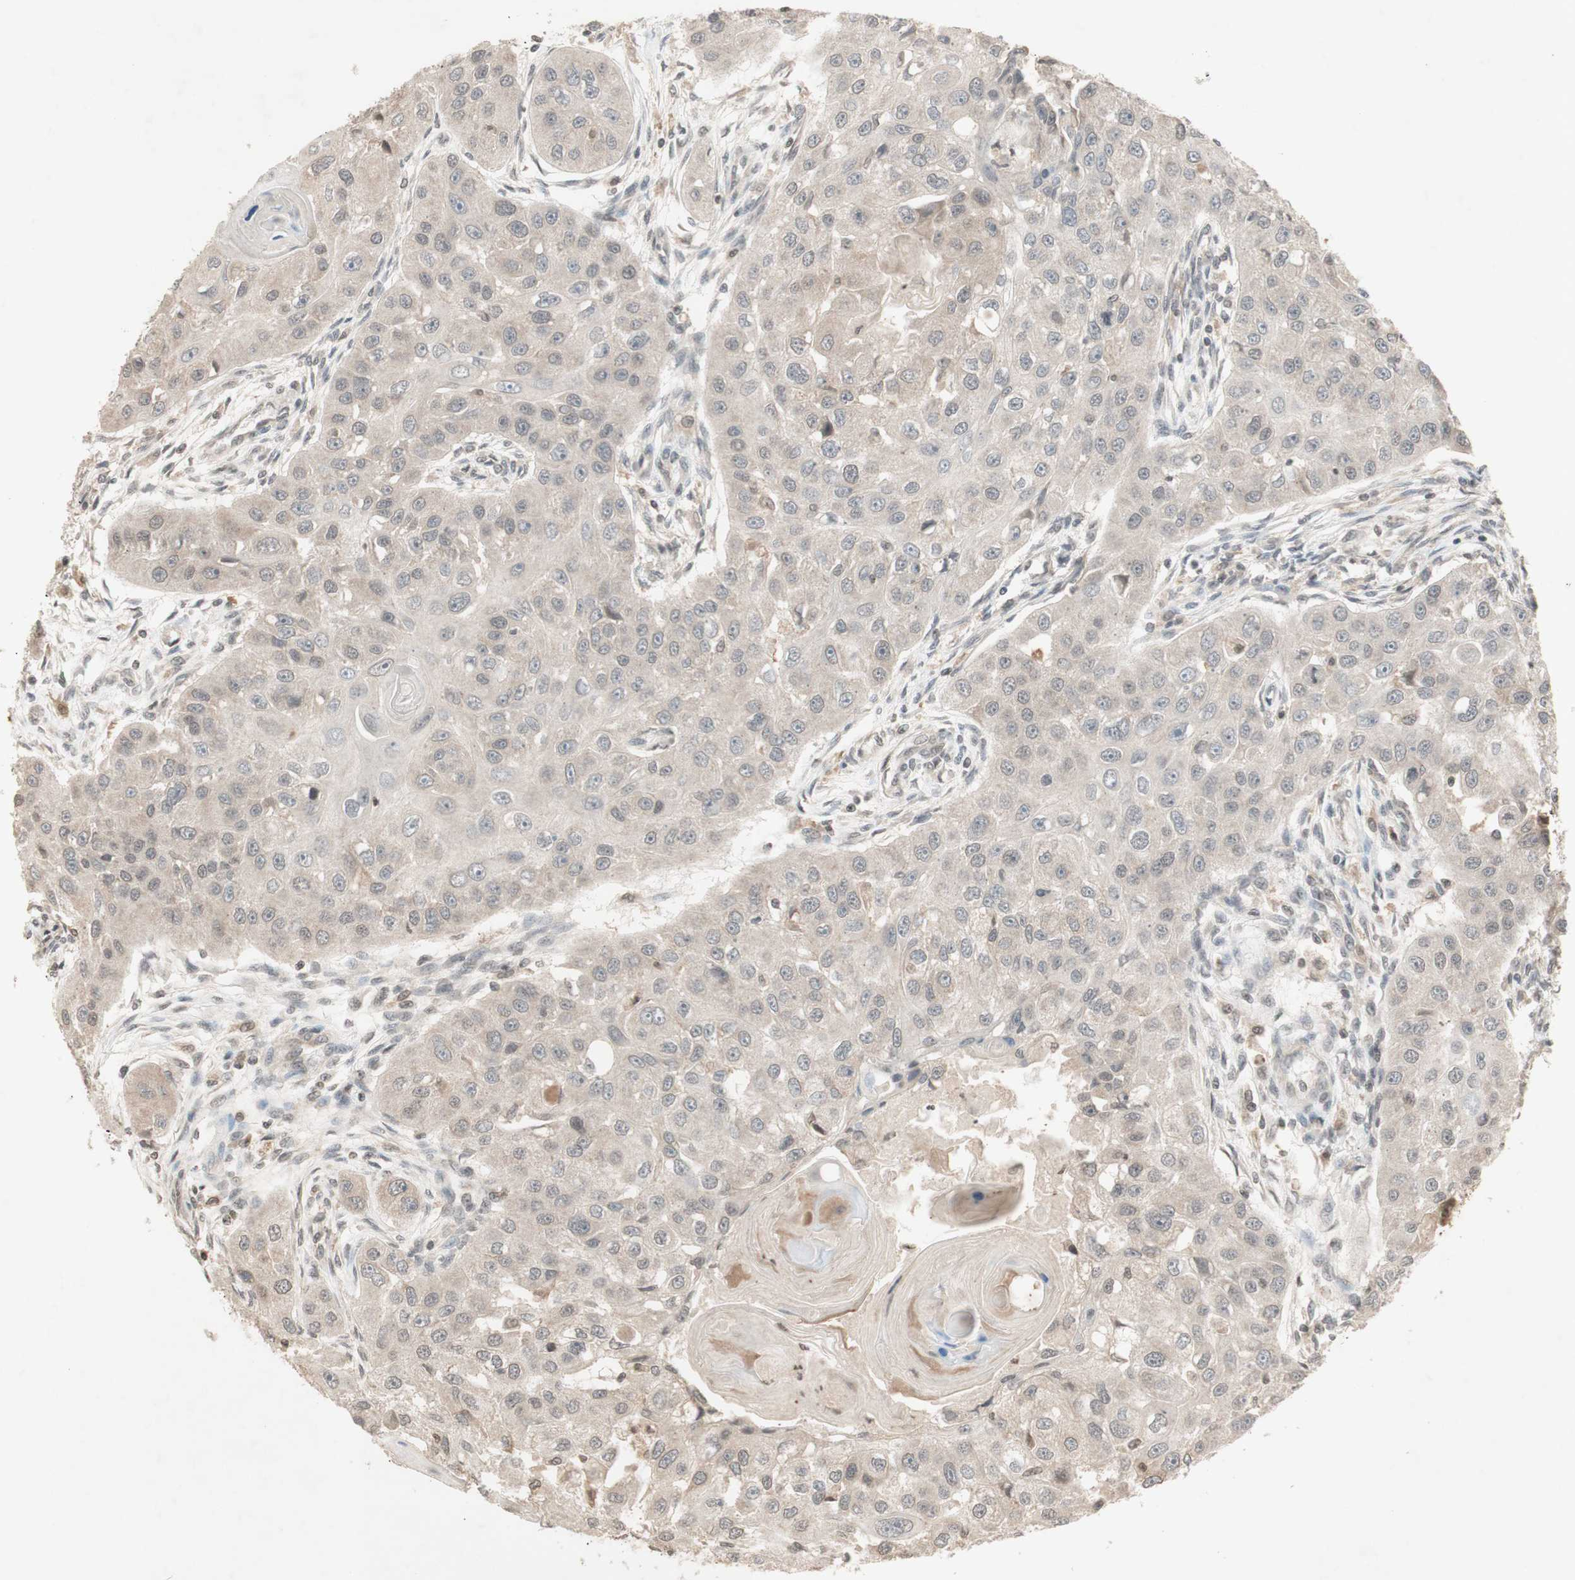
{"staining": {"intensity": "weak", "quantity": ">75%", "location": "cytoplasmic/membranous"}, "tissue": "head and neck cancer", "cell_type": "Tumor cells", "image_type": "cancer", "snomed": [{"axis": "morphology", "description": "Normal tissue, NOS"}, {"axis": "morphology", "description": "Squamous cell carcinoma, NOS"}, {"axis": "topography", "description": "Skeletal muscle"}, {"axis": "topography", "description": "Head-Neck"}], "caption": "Human head and neck squamous cell carcinoma stained with a protein marker displays weak staining in tumor cells.", "gene": "GLI1", "patient": {"sex": "male", "age": 51}}